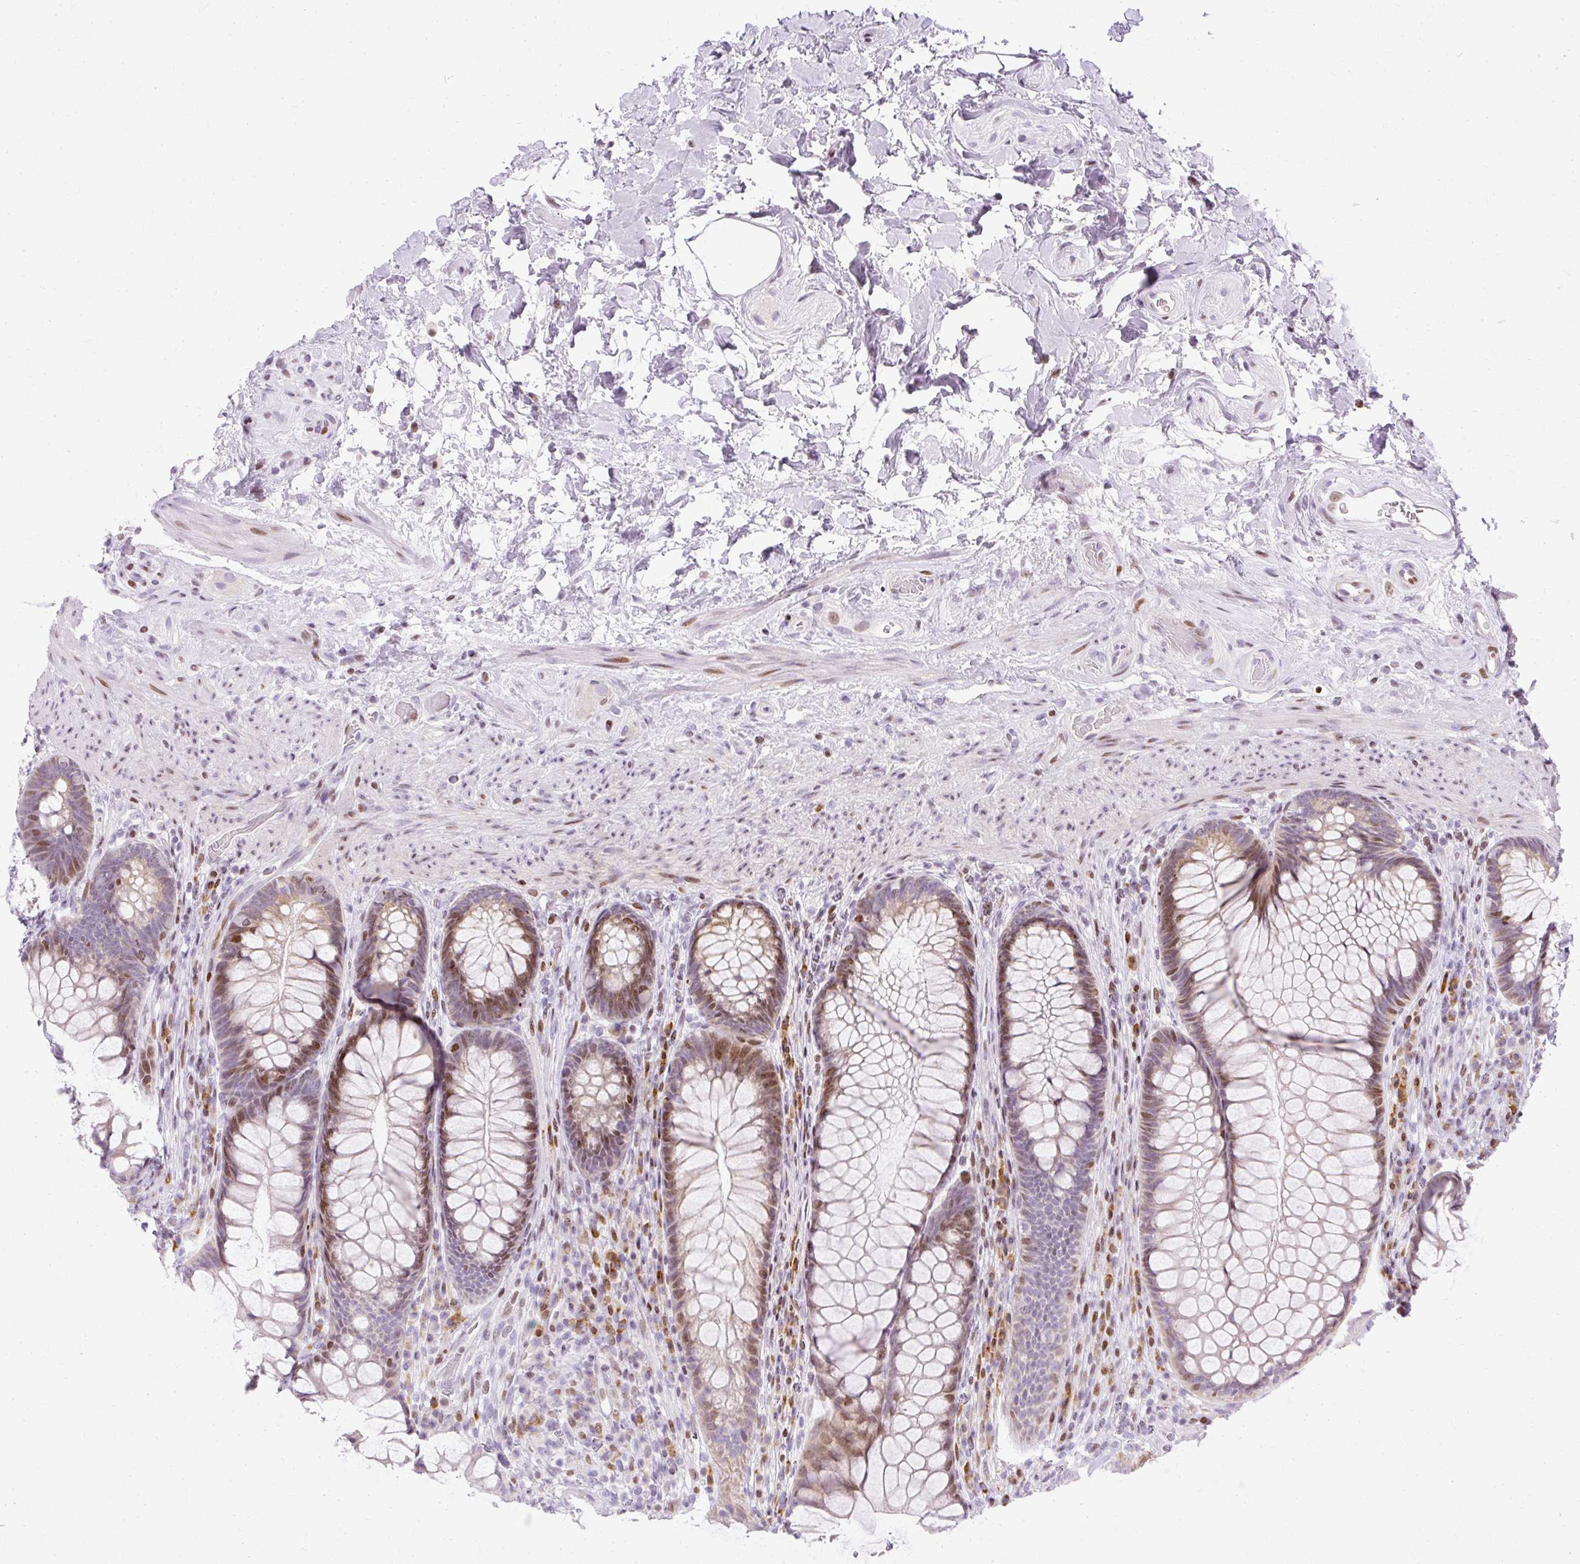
{"staining": {"intensity": "moderate", "quantity": ">75%", "location": "cytoplasmic/membranous,nuclear"}, "tissue": "rectum", "cell_type": "Glandular cells", "image_type": "normal", "snomed": [{"axis": "morphology", "description": "Normal tissue, NOS"}, {"axis": "topography", "description": "Rectum"}], "caption": "Immunohistochemical staining of unremarkable rectum exhibits moderate cytoplasmic/membranous,nuclear protein staining in approximately >75% of glandular cells. (brown staining indicates protein expression, while blue staining denotes nuclei).", "gene": "TMEM177", "patient": {"sex": "male", "age": 53}}